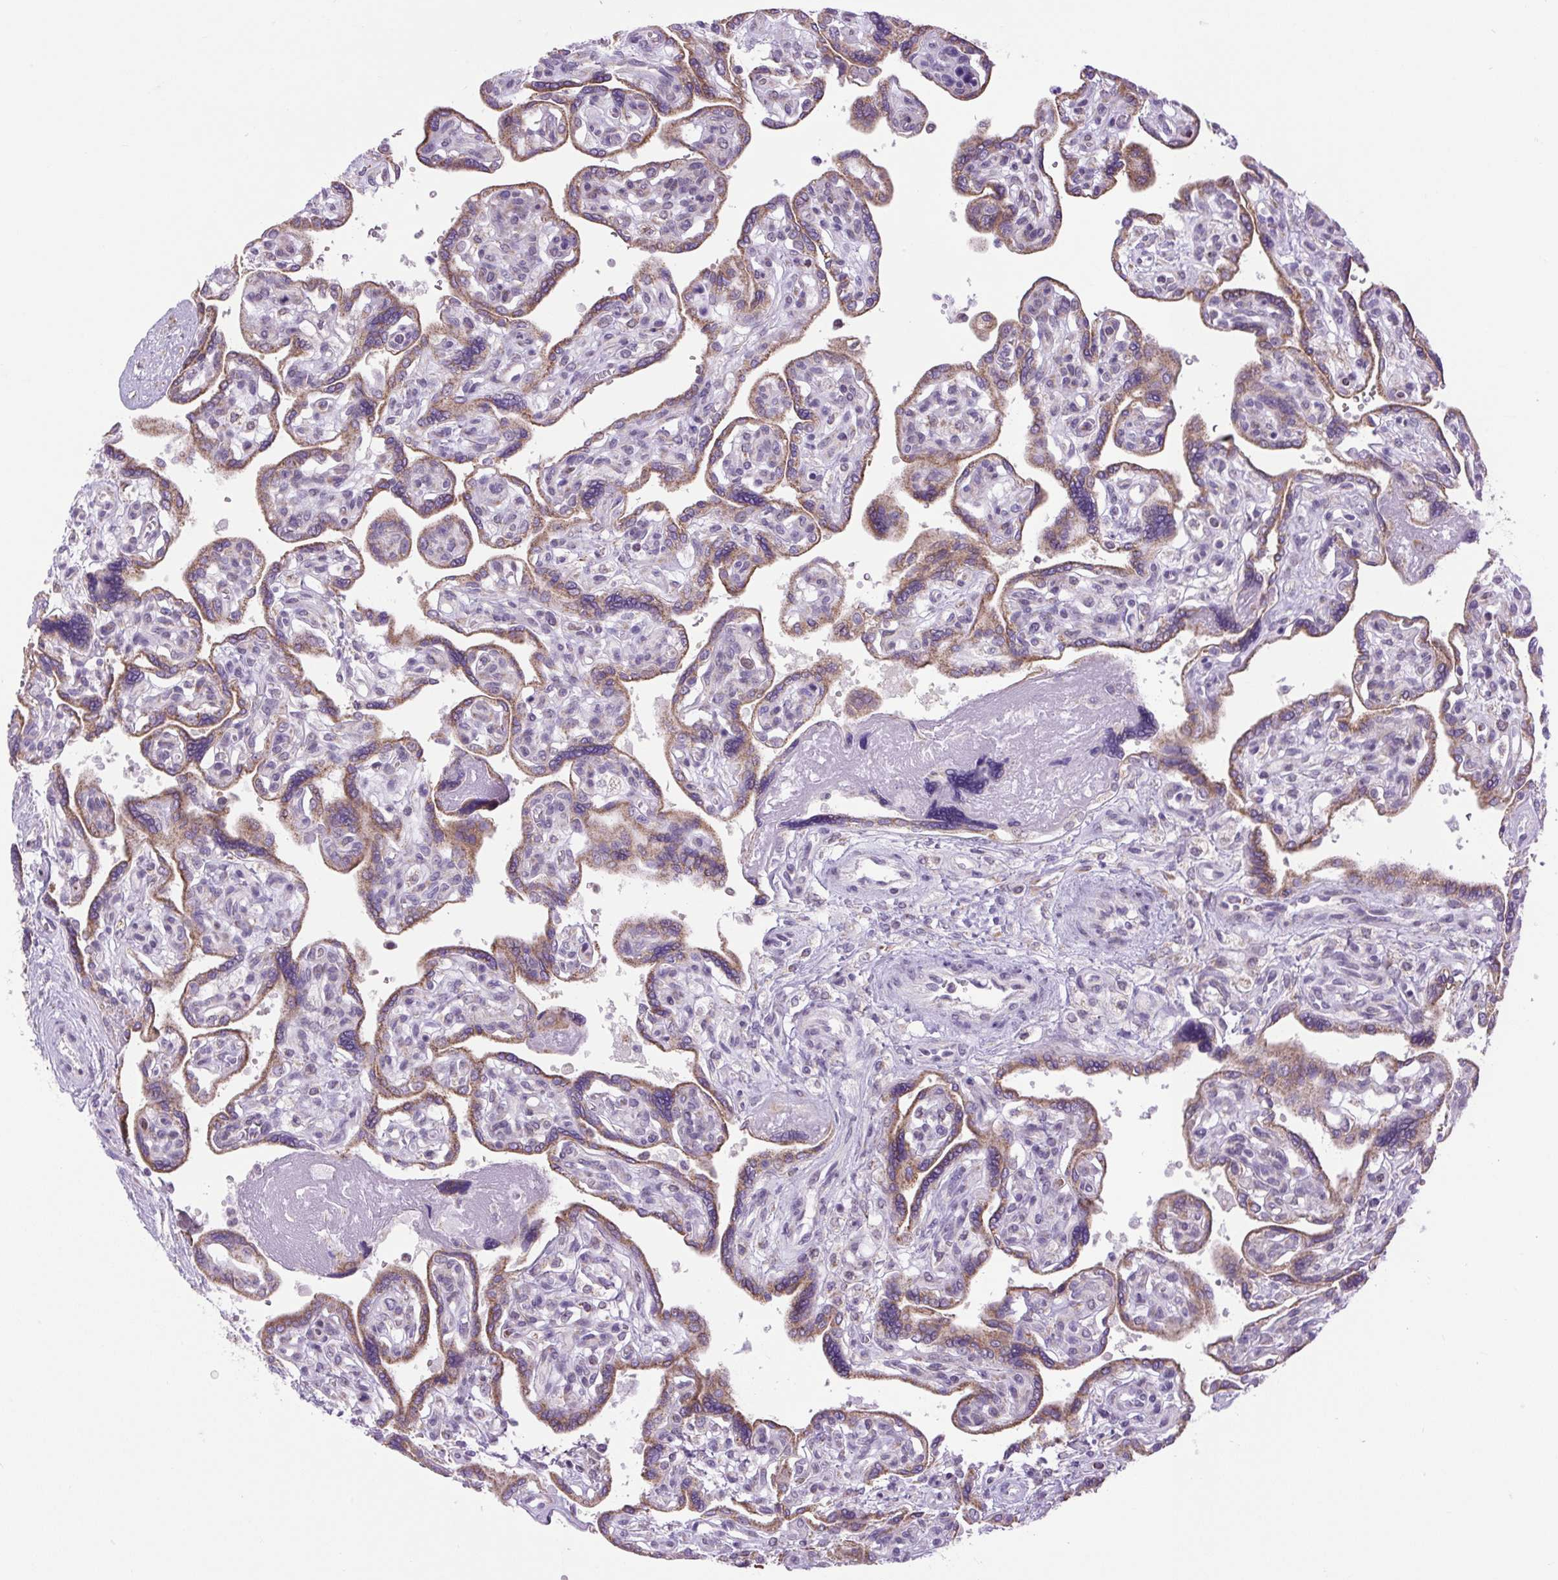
{"staining": {"intensity": "moderate", "quantity": ">75%", "location": "cytoplasmic/membranous"}, "tissue": "placenta", "cell_type": "Decidual cells", "image_type": "normal", "snomed": [{"axis": "morphology", "description": "Normal tissue, NOS"}, {"axis": "topography", "description": "Placenta"}], "caption": "Placenta stained with immunohistochemistry (IHC) exhibits moderate cytoplasmic/membranous positivity in approximately >75% of decidual cells. (DAB (3,3'-diaminobenzidine) = brown stain, brightfield microscopy at high magnification).", "gene": "SCO2", "patient": {"sex": "female", "age": 39}}